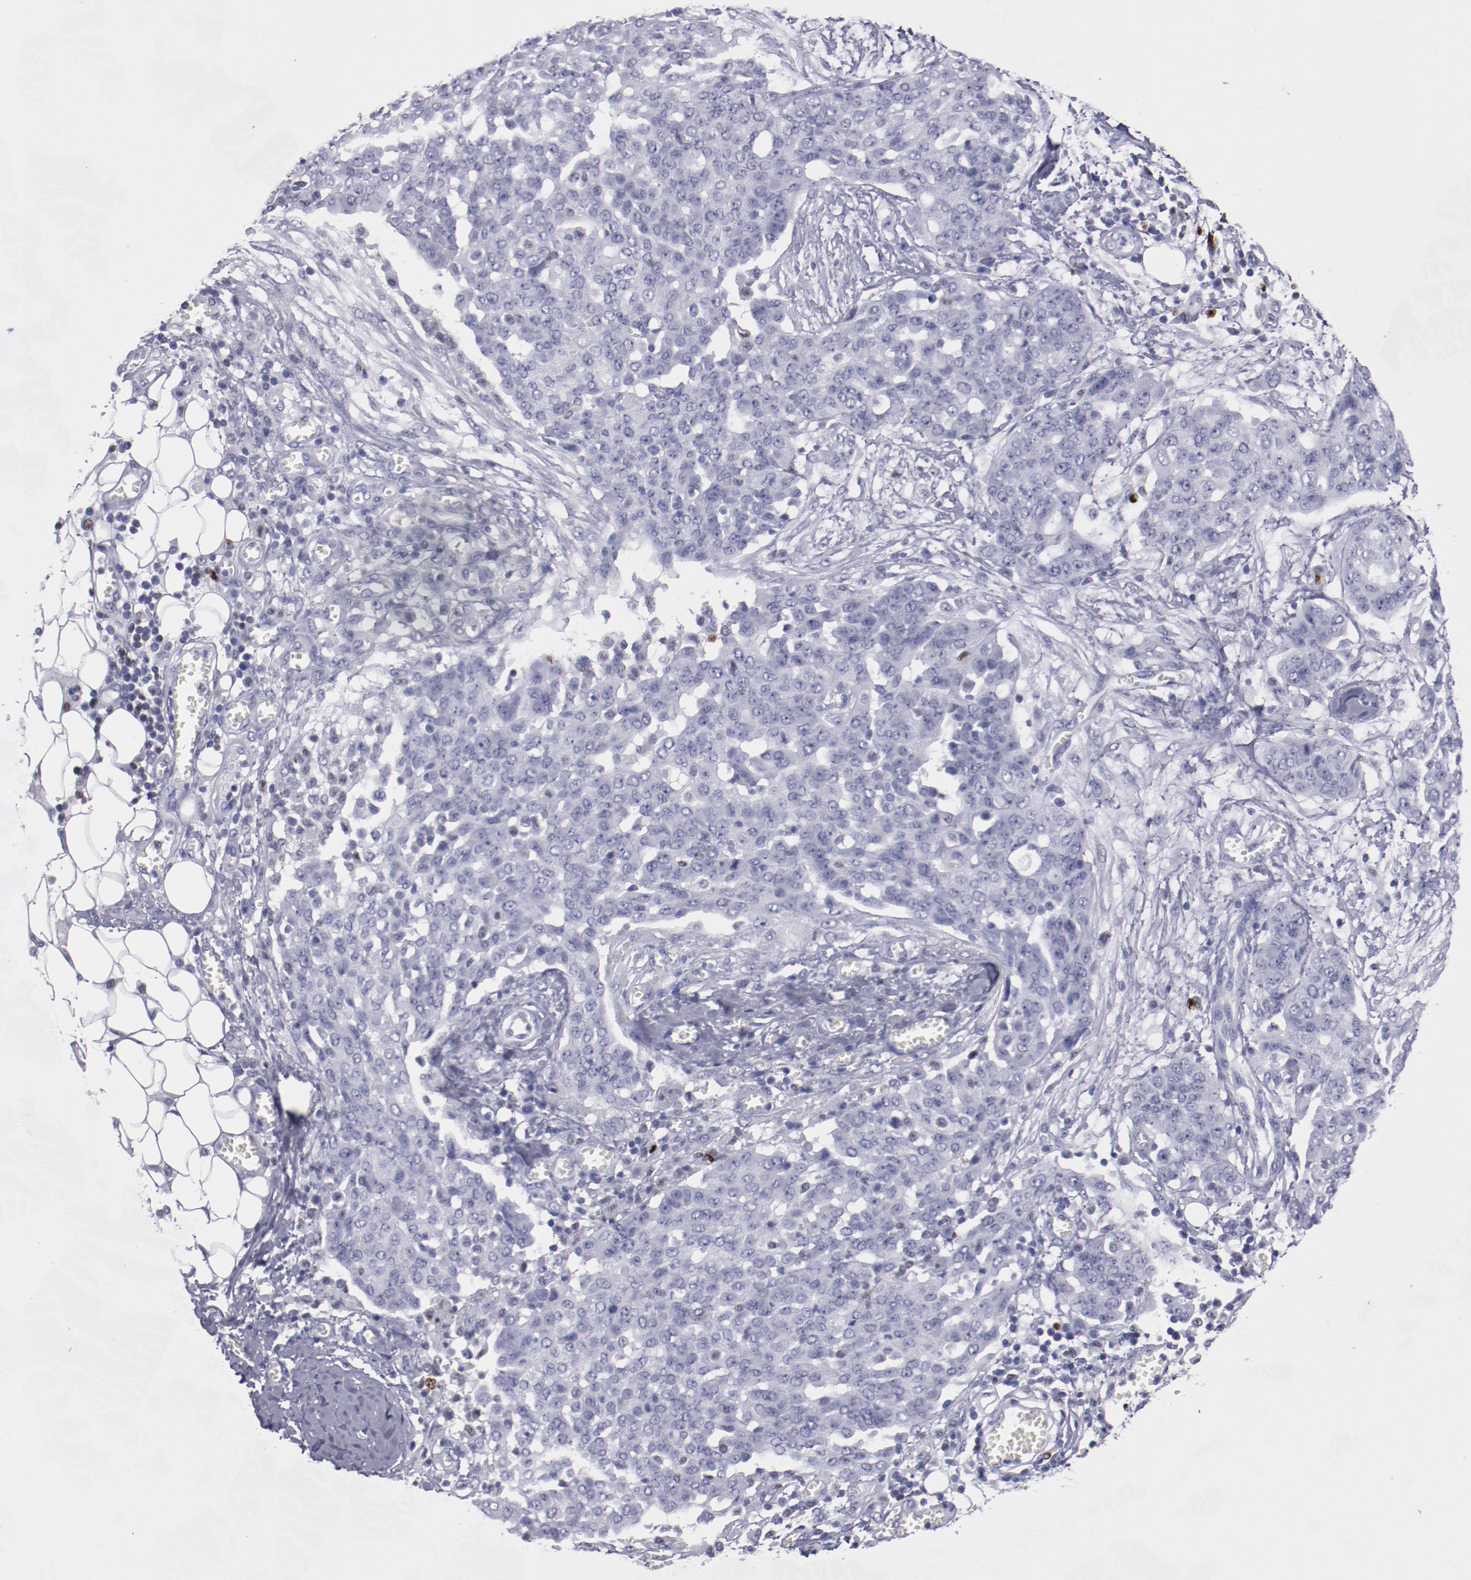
{"staining": {"intensity": "negative", "quantity": "none", "location": "none"}, "tissue": "ovarian cancer", "cell_type": "Tumor cells", "image_type": "cancer", "snomed": [{"axis": "morphology", "description": "Cystadenocarcinoma, serous, NOS"}, {"axis": "topography", "description": "Soft tissue"}, {"axis": "topography", "description": "Ovary"}], "caption": "Immunohistochemistry (IHC) micrograph of ovarian cancer (serous cystadenocarcinoma) stained for a protein (brown), which demonstrates no expression in tumor cells.", "gene": "IRF8", "patient": {"sex": "female", "age": 57}}